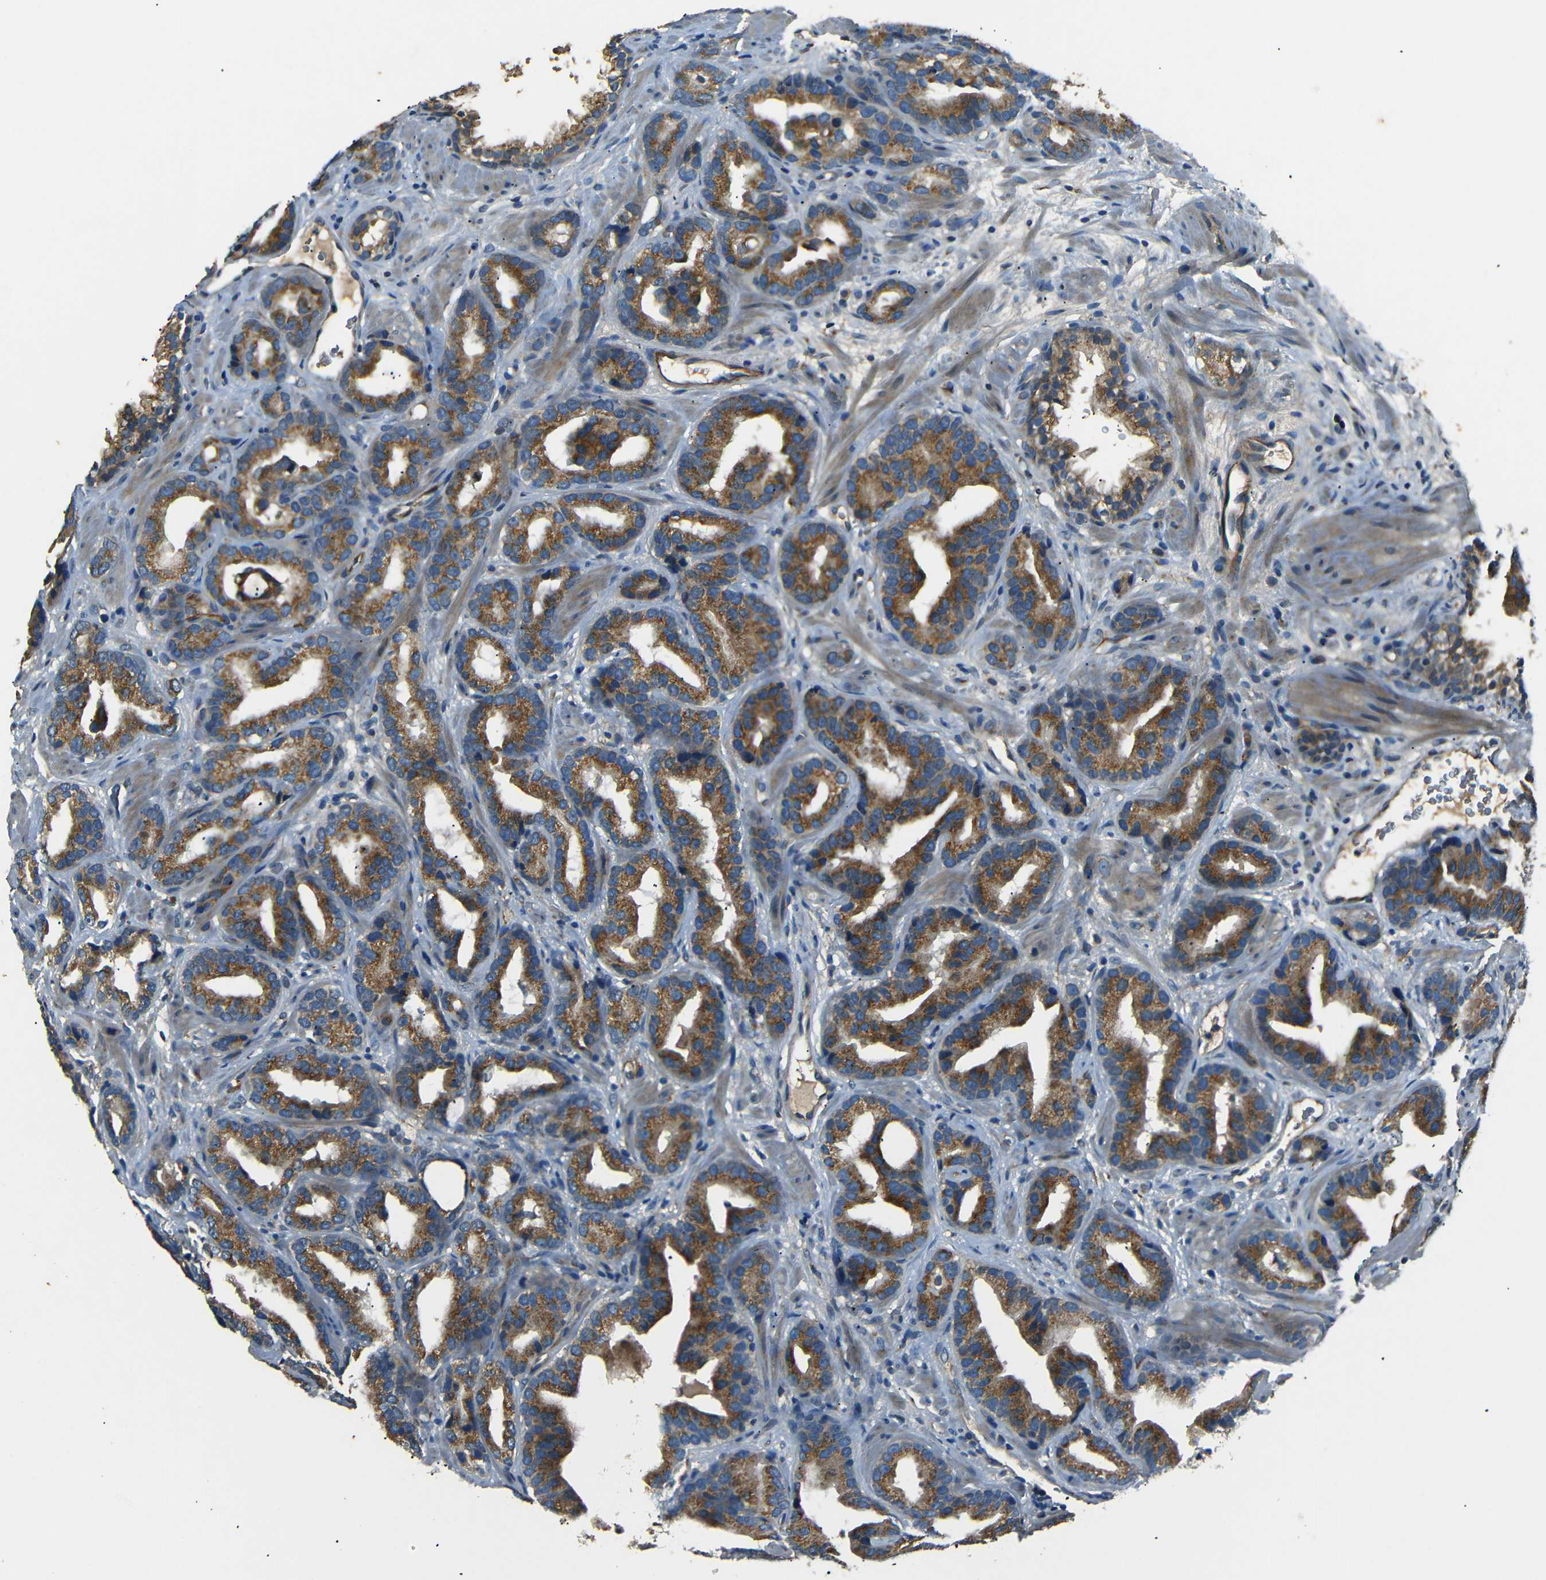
{"staining": {"intensity": "moderate", "quantity": ">75%", "location": "cytoplasmic/membranous"}, "tissue": "prostate cancer", "cell_type": "Tumor cells", "image_type": "cancer", "snomed": [{"axis": "morphology", "description": "Adenocarcinoma, Low grade"}, {"axis": "topography", "description": "Prostate"}], "caption": "This is an image of immunohistochemistry (IHC) staining of prostate cancer, which shows moderate positivity in the cytoplasmic/membranous of tumor cells.", "gene": "NETO2", "patient": {"sex": "male", "age": 59}}